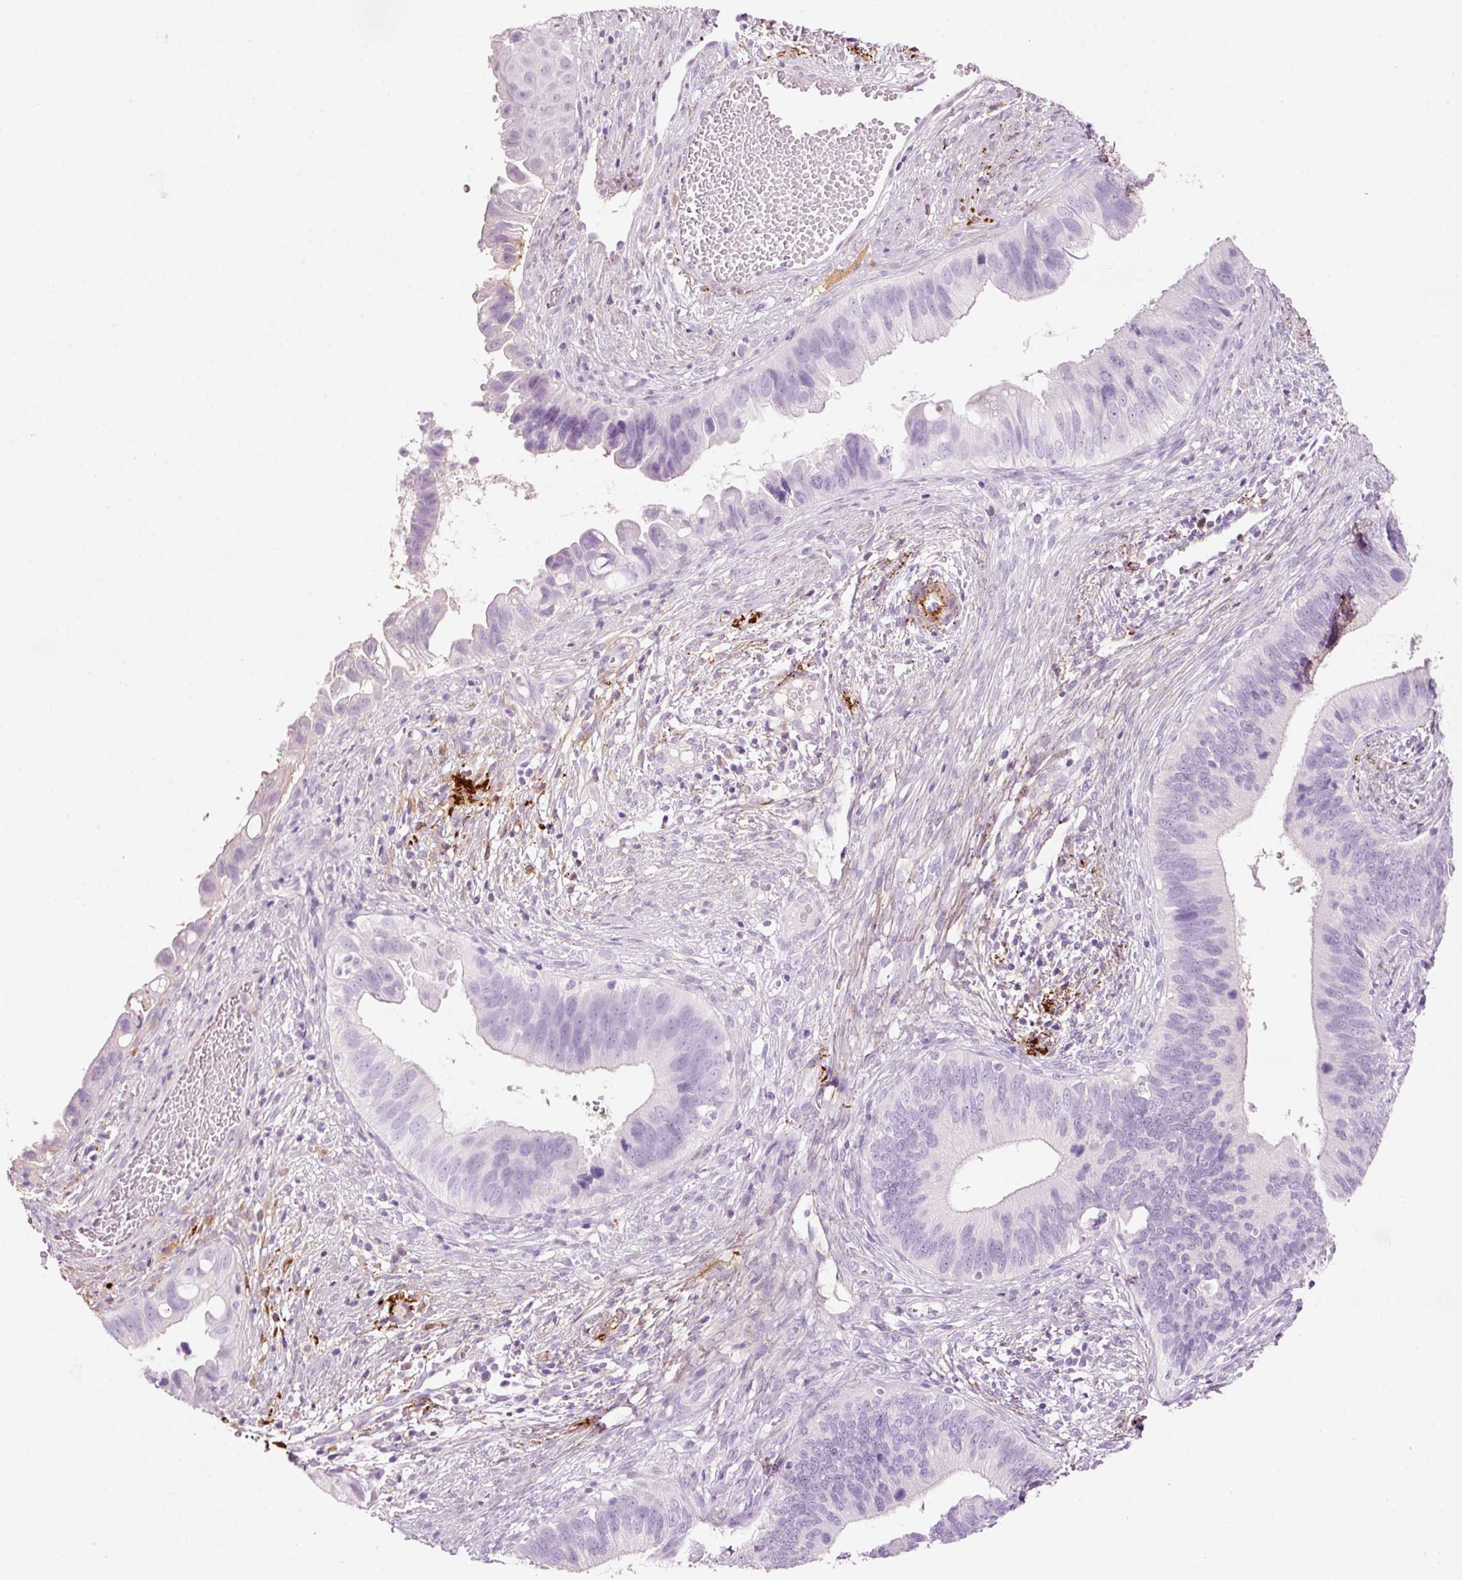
{"staining": {"intensity": "negative", "quantity": "none", "location": "none"}, "tissue": "cervical cancer", "cell_type": "Tumor cells", "image_type": "cancer", "snomed": [{"axis": "morphology", "description": "Adenocarcinoma, NOS"}, {"axis": "topography", "description": "Cervix"}], "caption": "This image is of adenocarcinoma (cervical) stained with immunohistochemistry to label a protein in brown with the nuclei are counter-stained blue. There is no staining in tumor cells. (Immunohistochemistry, brightfield microscopy, high magnification).", "gene": "MFAP4", "patient": {"sex": "female", "age": 42}}